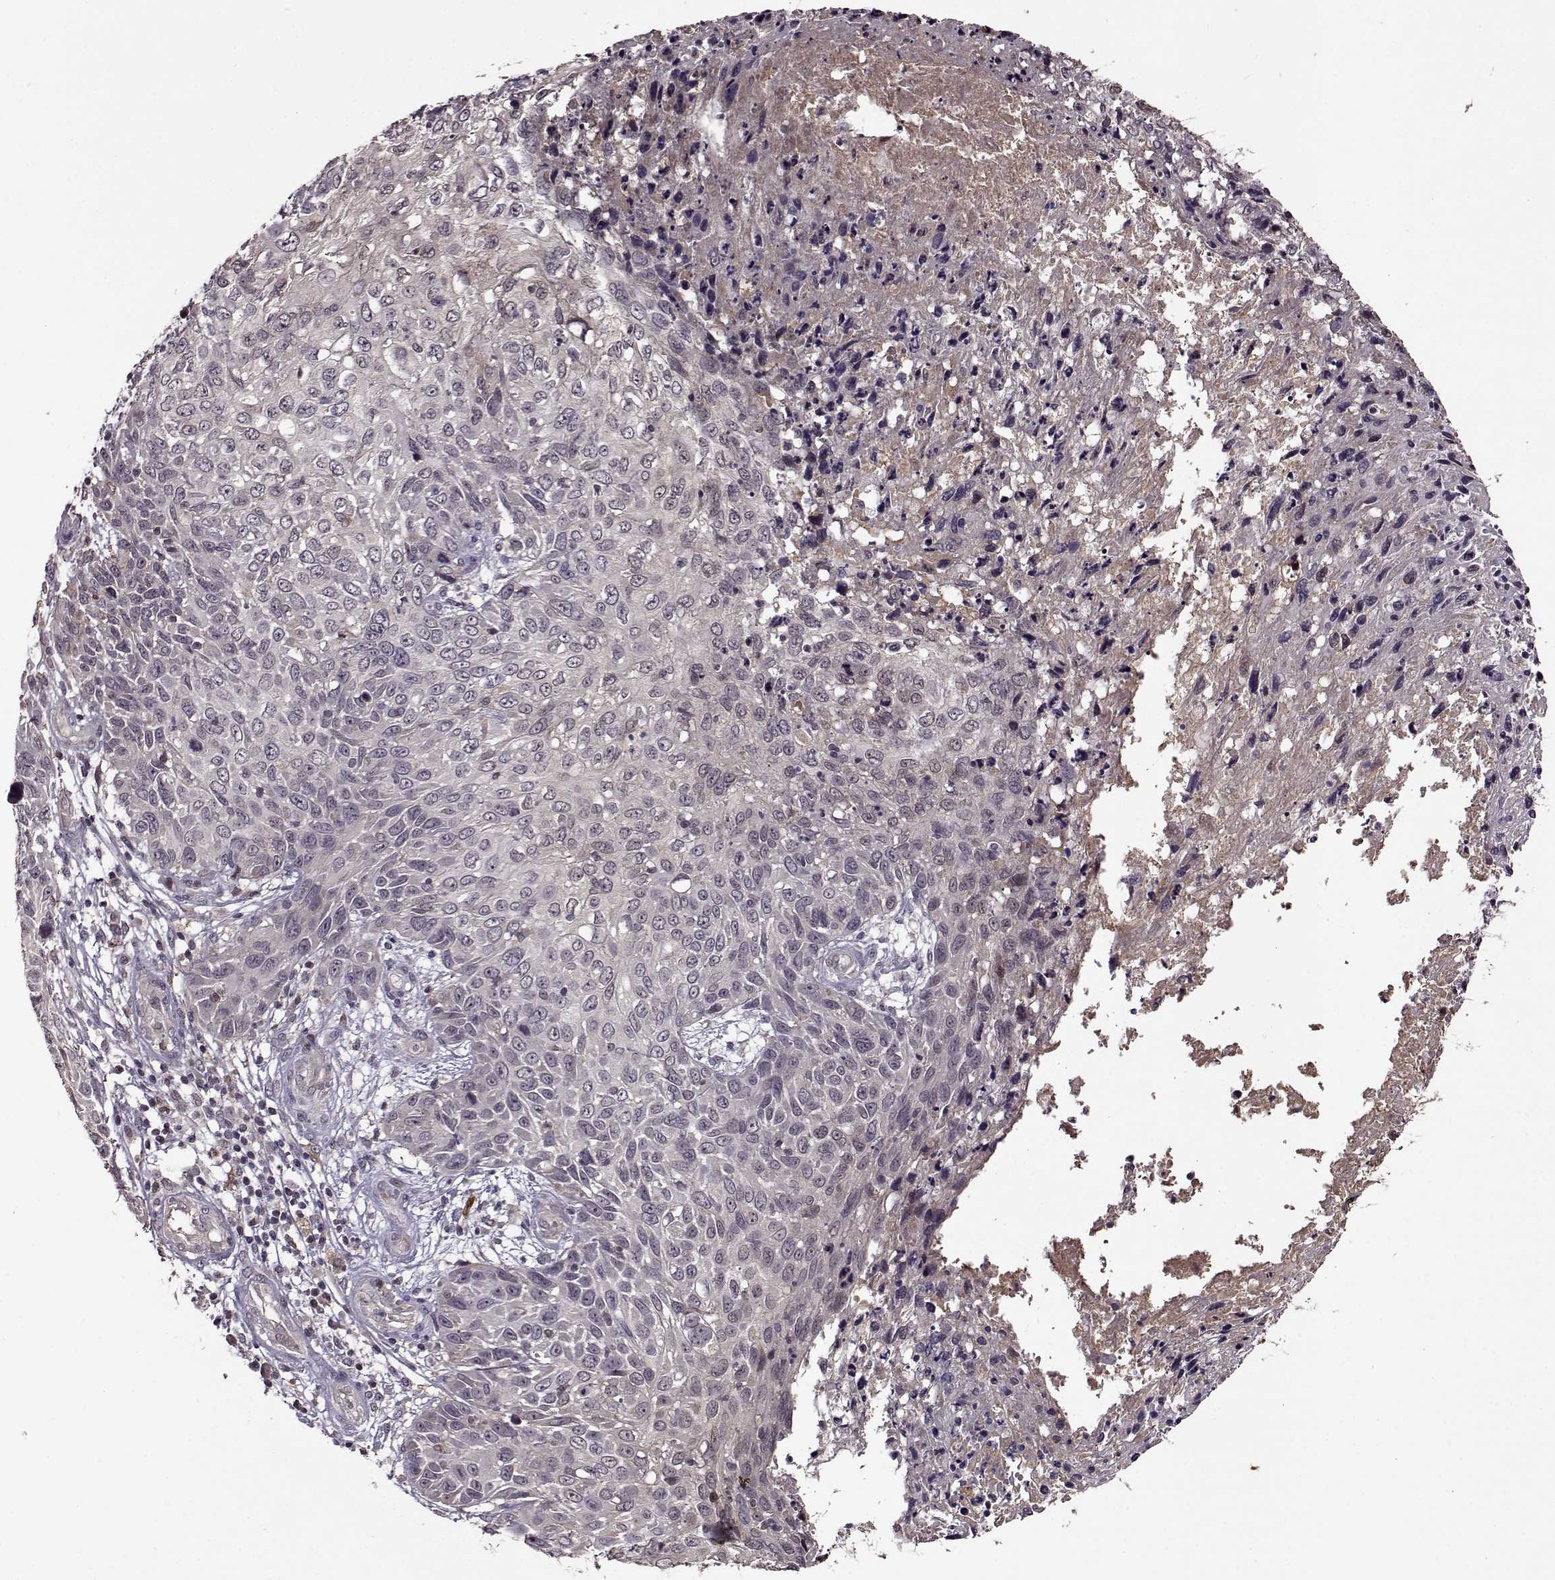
{"staining": {"intensity": "negative", "quantity": "none", "location": "none"}, "tissue": "skin cancer", "cell_type": "Tumor cells", "image_type": "cancer", "snomed": [{"axis": "morphology", "description": "Squamous cell carcinoma, NOS"}, {"axis": "topography", "description": "Skin"}], "caption": "A micrograph of squamous cell carcinoma (skin) stained for a protein exhibits no brown staining in tumor cells.", "gene": "MAIP1", "patient": {"sex": "male", "age": 92}}